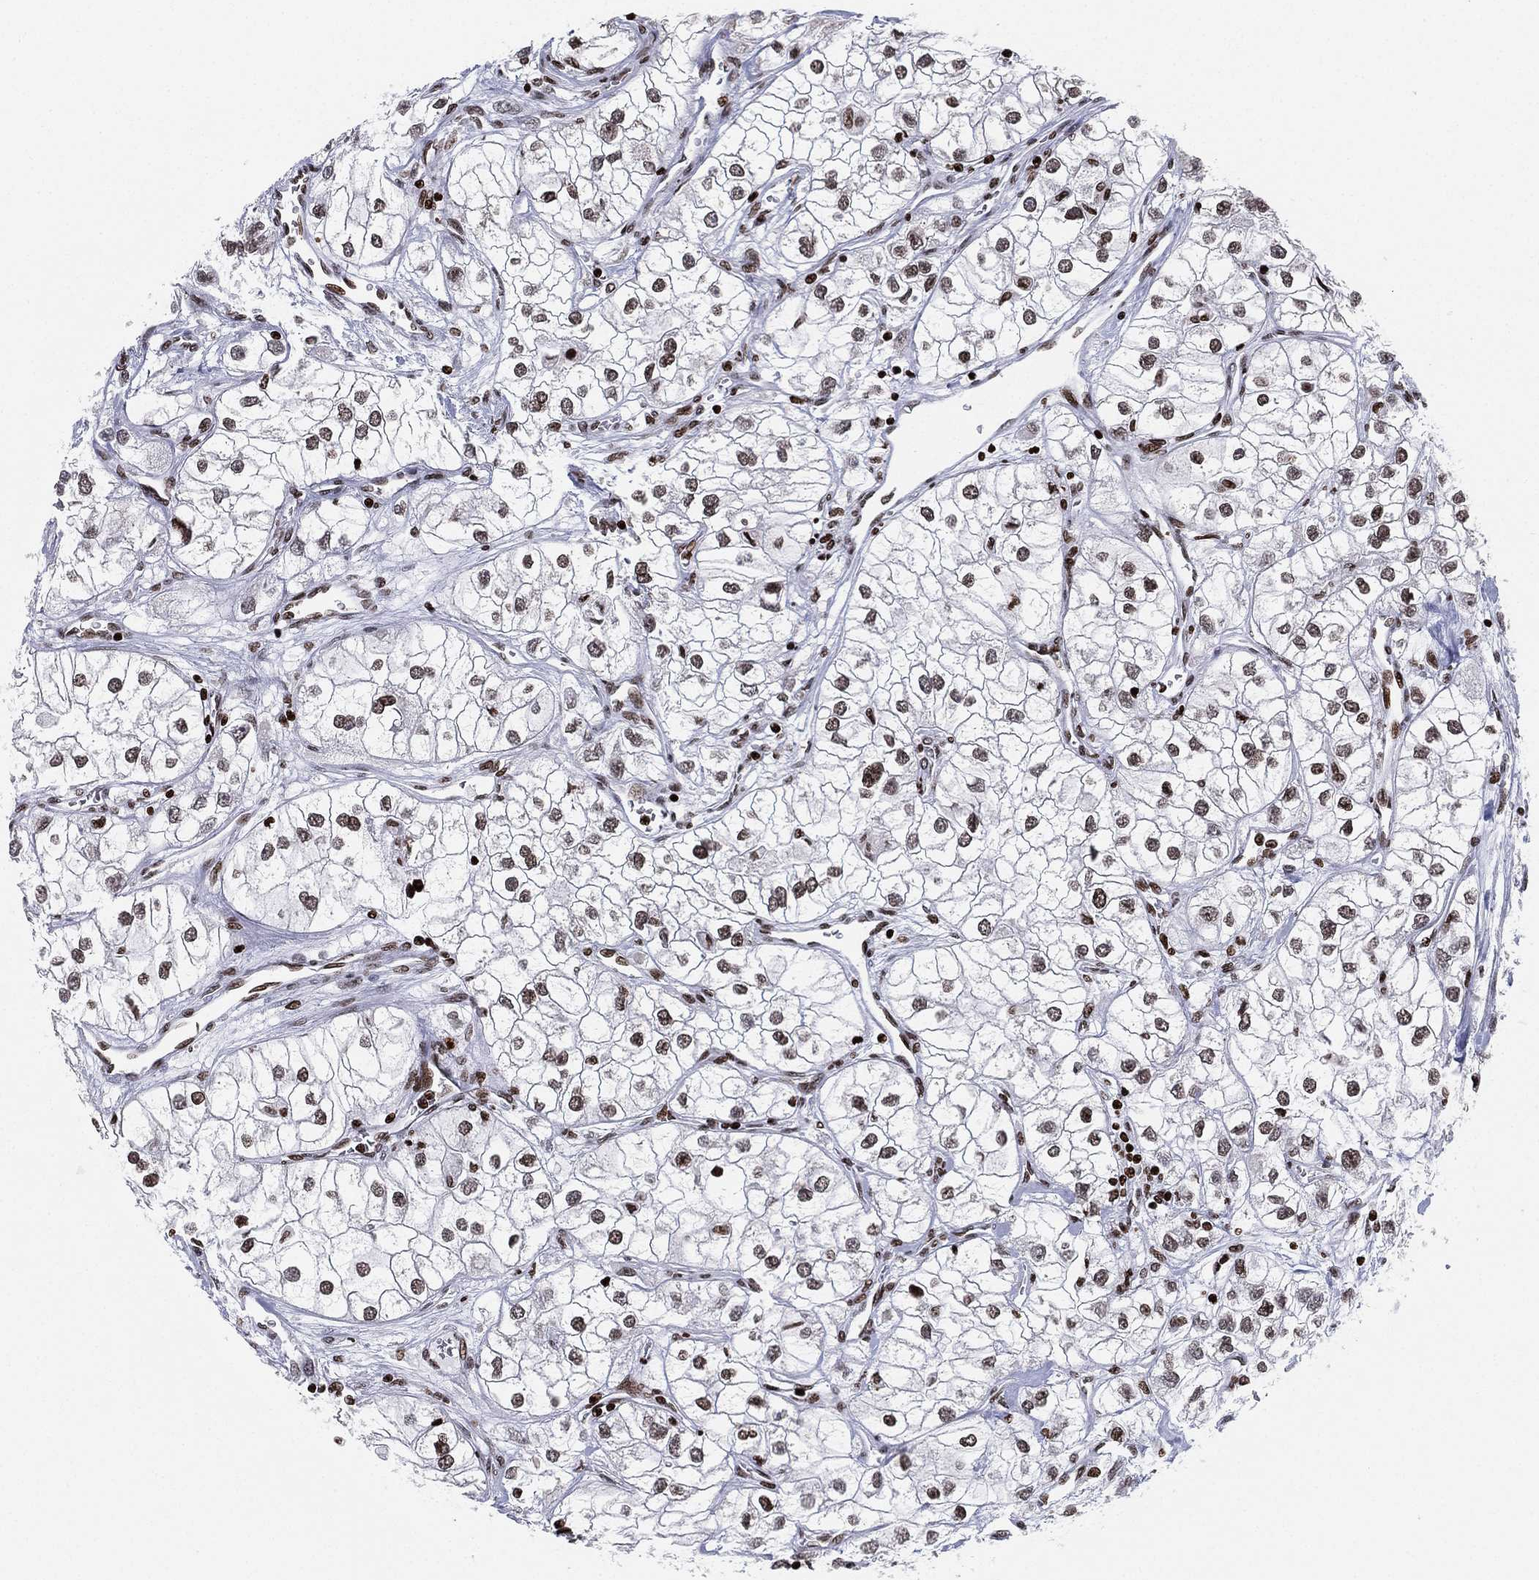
{"staining": {"intensity": "weak", "quantity": "25%-75%", "location": "nuclear"}, "tissue": "renal cancer", "cell_type": "Tumor cells", "image_type": "cancer", "snomed": [{"axis": "morphology", "description": "Adenocarcinoma, NOS"}, {"axis": "topography", "description": "Kidney"}], "caption": "An immunohistochemistry (IHC) histopathology image of tumor tissue is shown. Protein staining in brown highlights weak nuclear positivity in renal adenocarcinoma within tumor cells. (Brightfield microscopy of DAB IHC at high magnification).", "gene": "MFSD14A", "patient": {"sex": "male", "age": 59}}